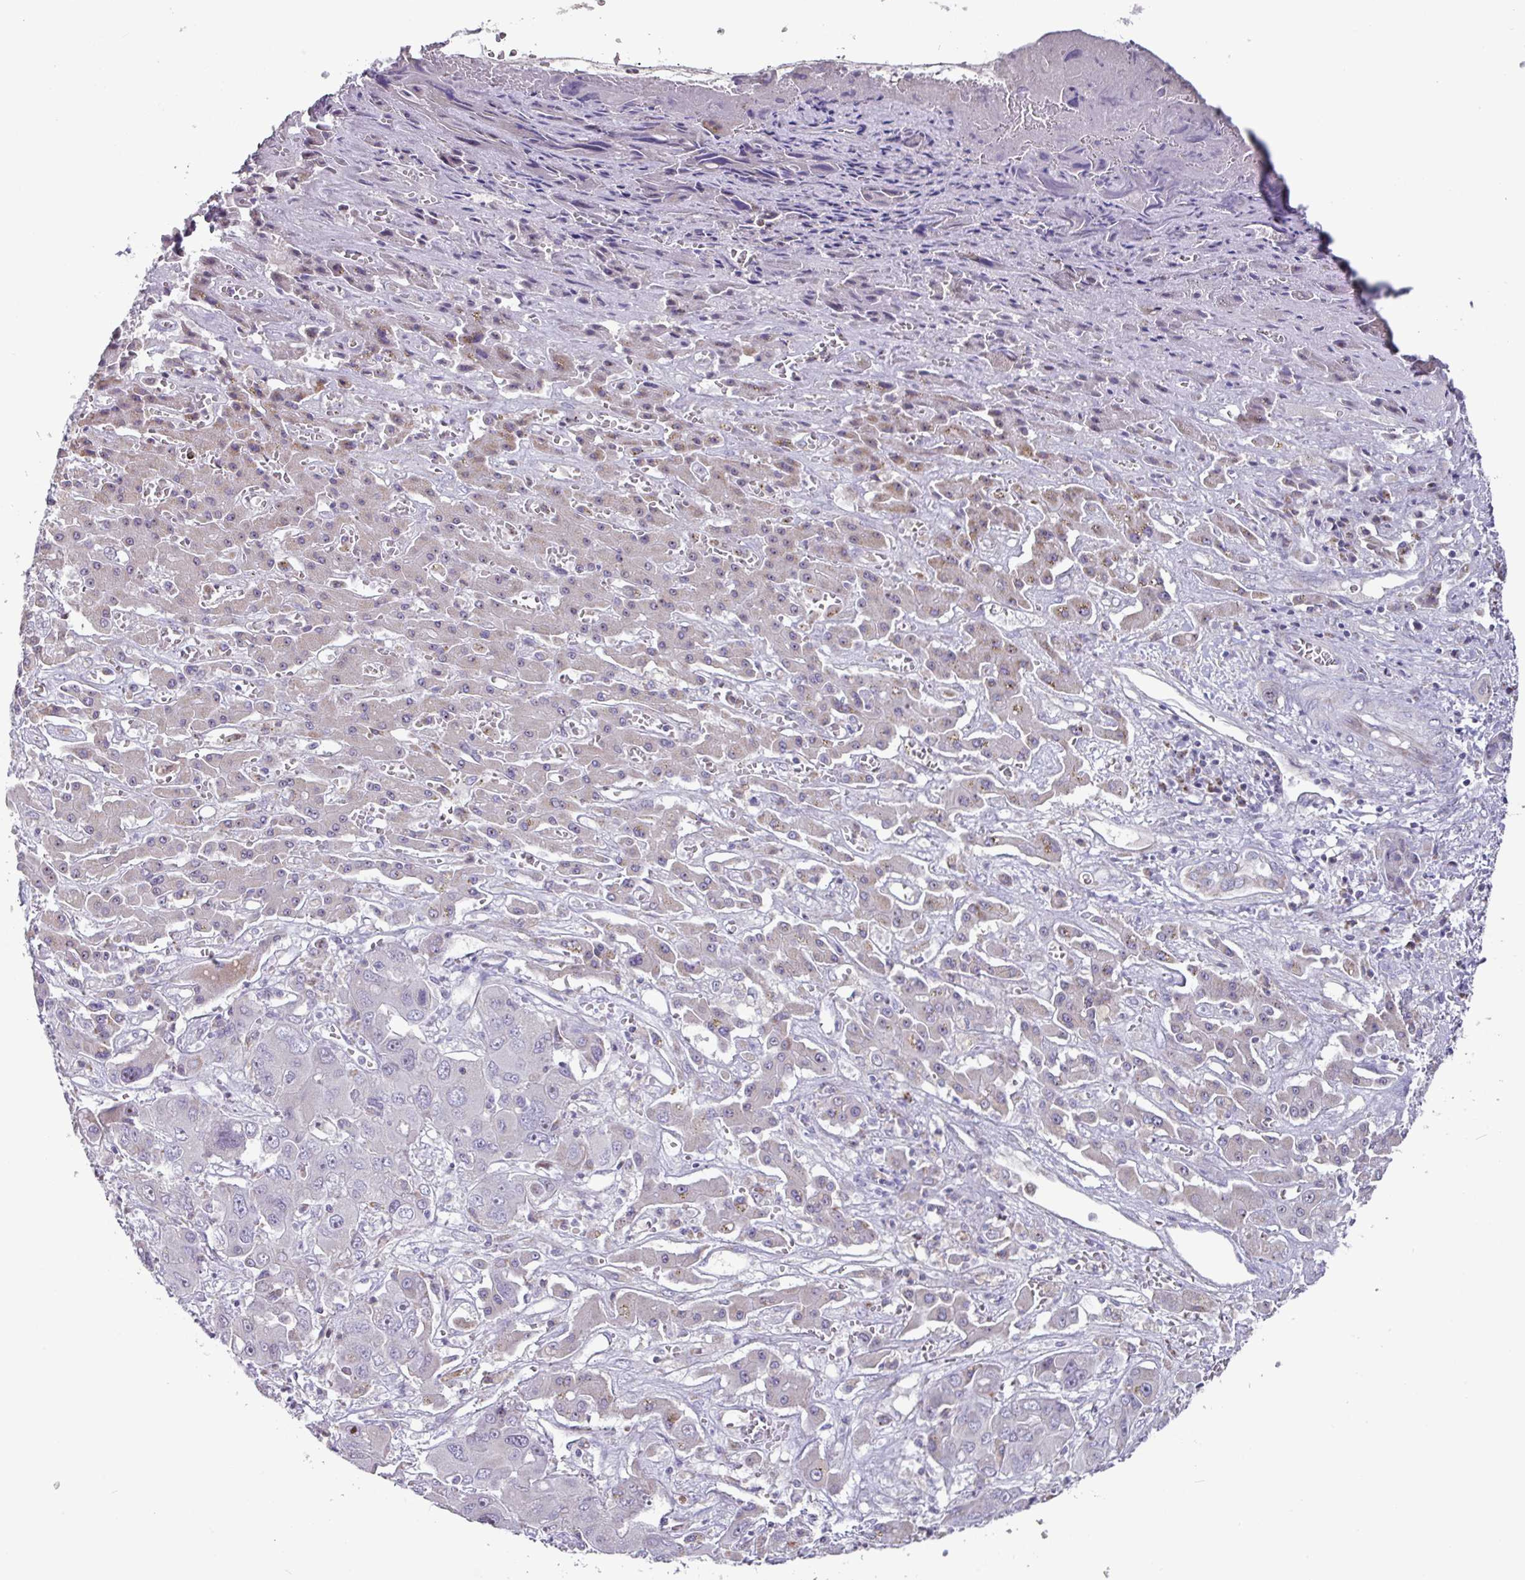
{"staining": {"intensity": "negative", "quantity": "none", "location": "none"}, "tissue": "liver cancer", "cell_type": "Tumor cells", "image_type": "cancer", "snomed": [{"axis": "morphology", "description": "Cholangiocarcinoma"}, {"axis": "topography", "description": "Liver"}], "caption": "High magnification brightfield microscopy of liver cancer stained with DAB (3,3'-diaminobenzidine) (brown) and counterstained with hematoxylin (blue): tumor cells show no significant expression.", "gene": "MT-ND4", "patient": {"sex": "male", "age": 67}}